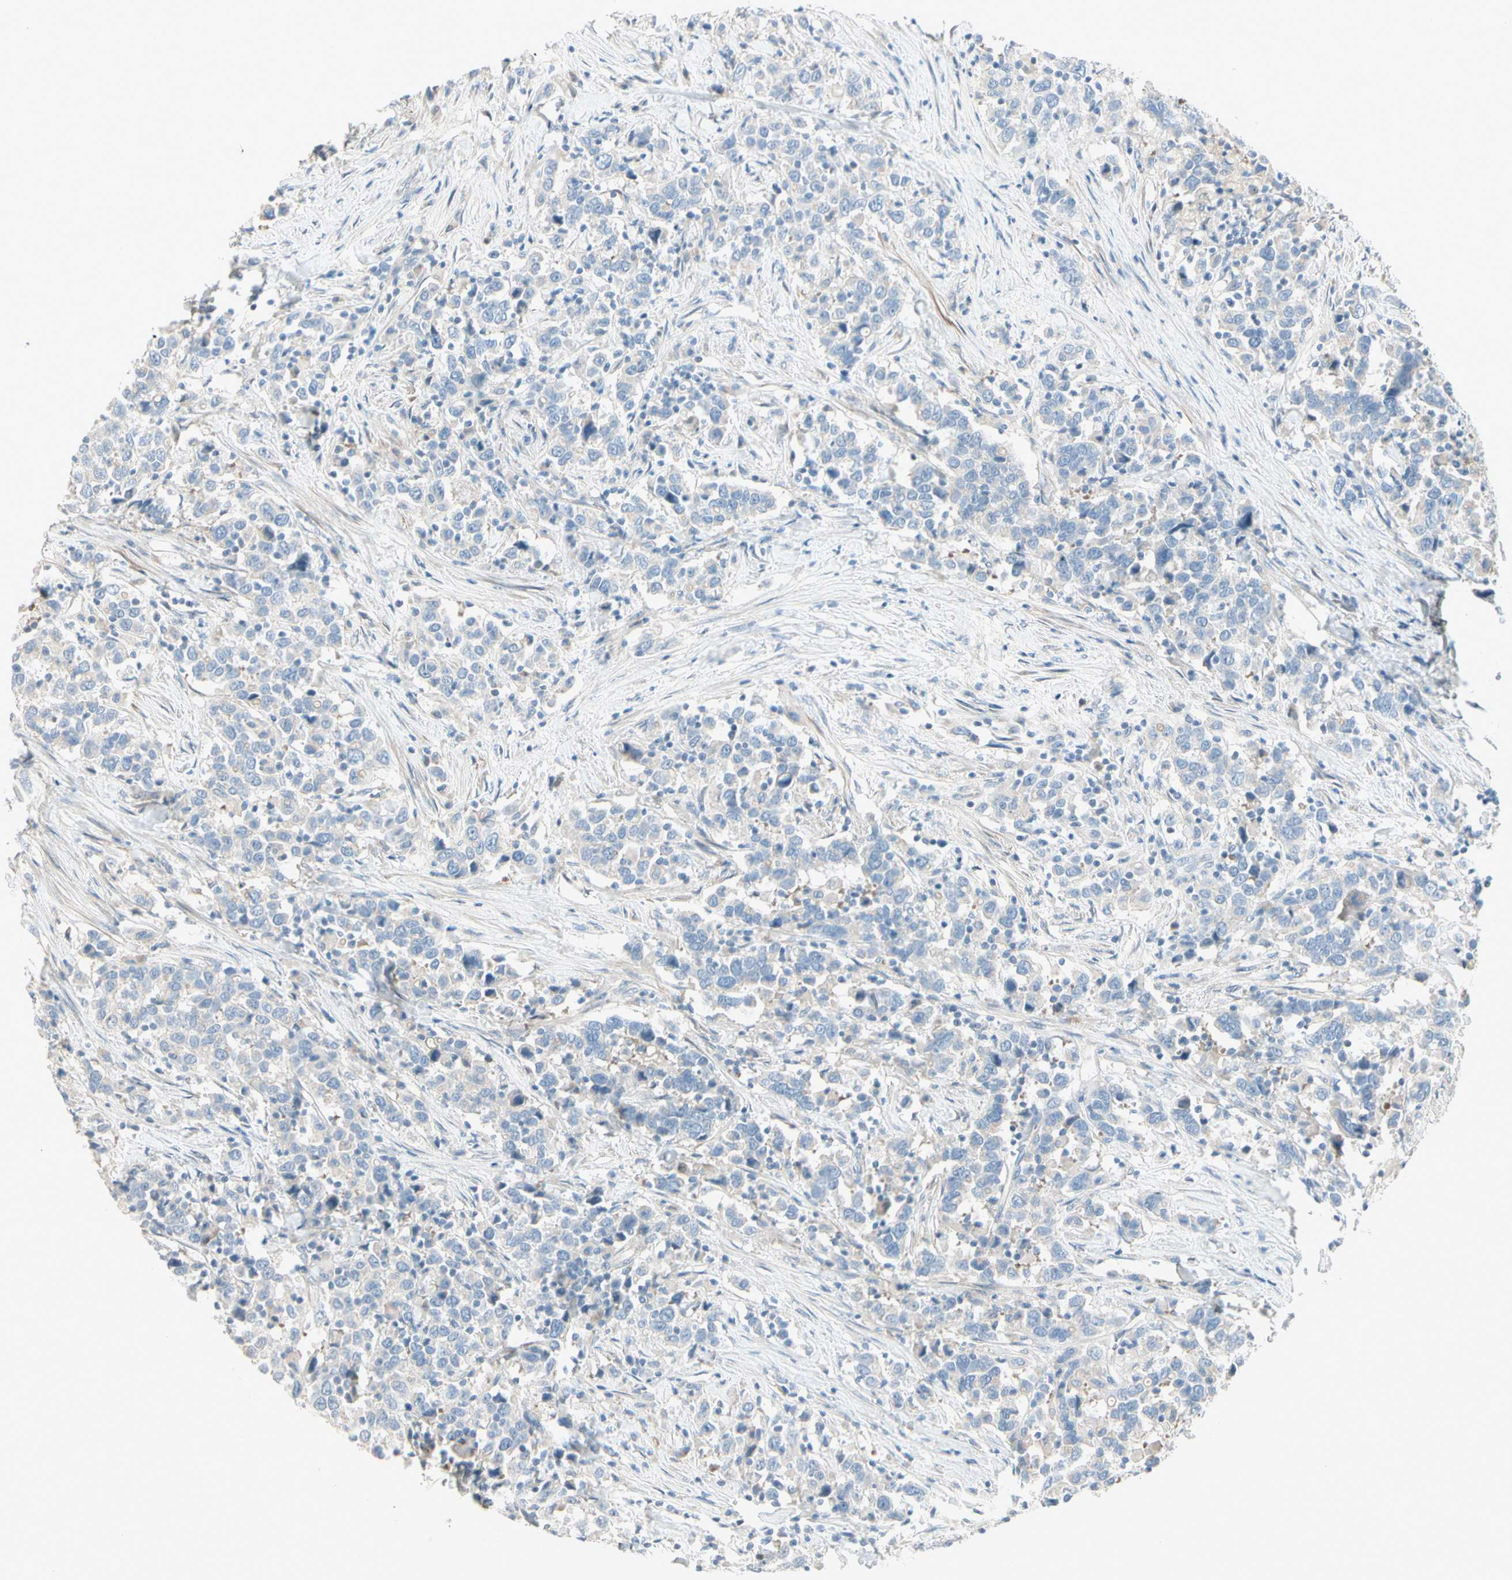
{"staining": {"intensity": "negative", "quantity": "none", "location": "none"}, "tissue": "urothelial cancer", "cell_type": "Tumor cells", "image_type": "cancer", "snomed": [{"axis": "morphology", "description": "Urothelial carcinoma, High grade"}, {"axis": "topography", "description": "Urinary bladder"}], "caption": "Immunohistochemistry micrograph of high-grade urothelial carcinoma stained for a protein (brown), which exhibits no expression in tumor cells. Brightfield microscopy of immunohistochemistry stained with DAB (brown) and hematoxylin (blue), captured at high magnification.", "gene": "CYP2E1", "patient": {"sex": "male", "age": 61}}